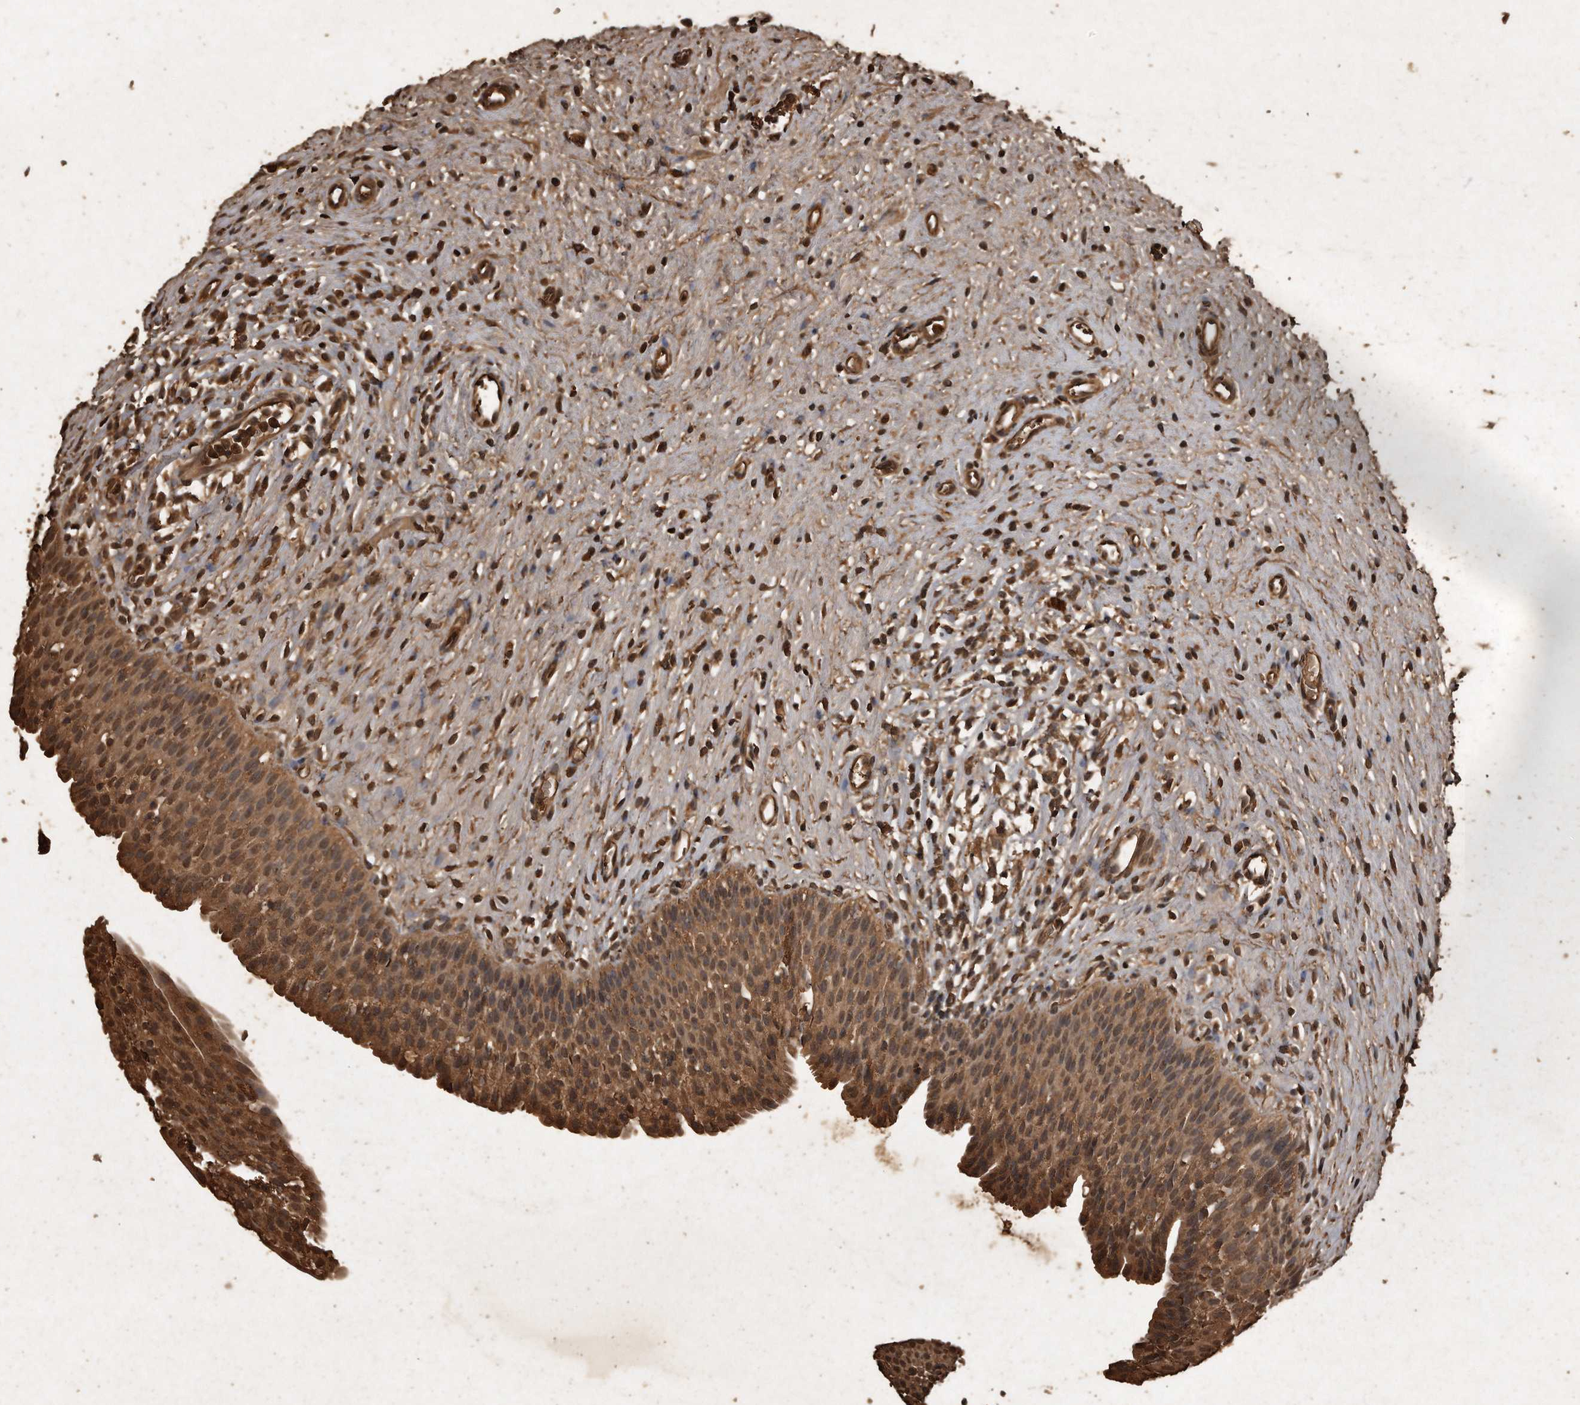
{"staining": {"intensity": "moderate", "quantity": ">75%", "location": "cytoplasmic/membranous"}, "tissue": "urinary bladder", "cell_type": "Urothelial cells", "image_type": "normal", "snomed": [{"axis": "morphology", "description": "Normal tissue, NOS"}, {"axis": "topography", "description": "Urinary bladder"}], "caption": "High-power microscopy captured an immunohistochemistry image of normal urinary bladder, revealing moderate cytoplasmic/membranous positivity in about >75% of urothelial cells. (IHC, brightfield microscopy, high magnification).", "gene": "CFLAR", "patient": {"sex": "male", "age": 1}}